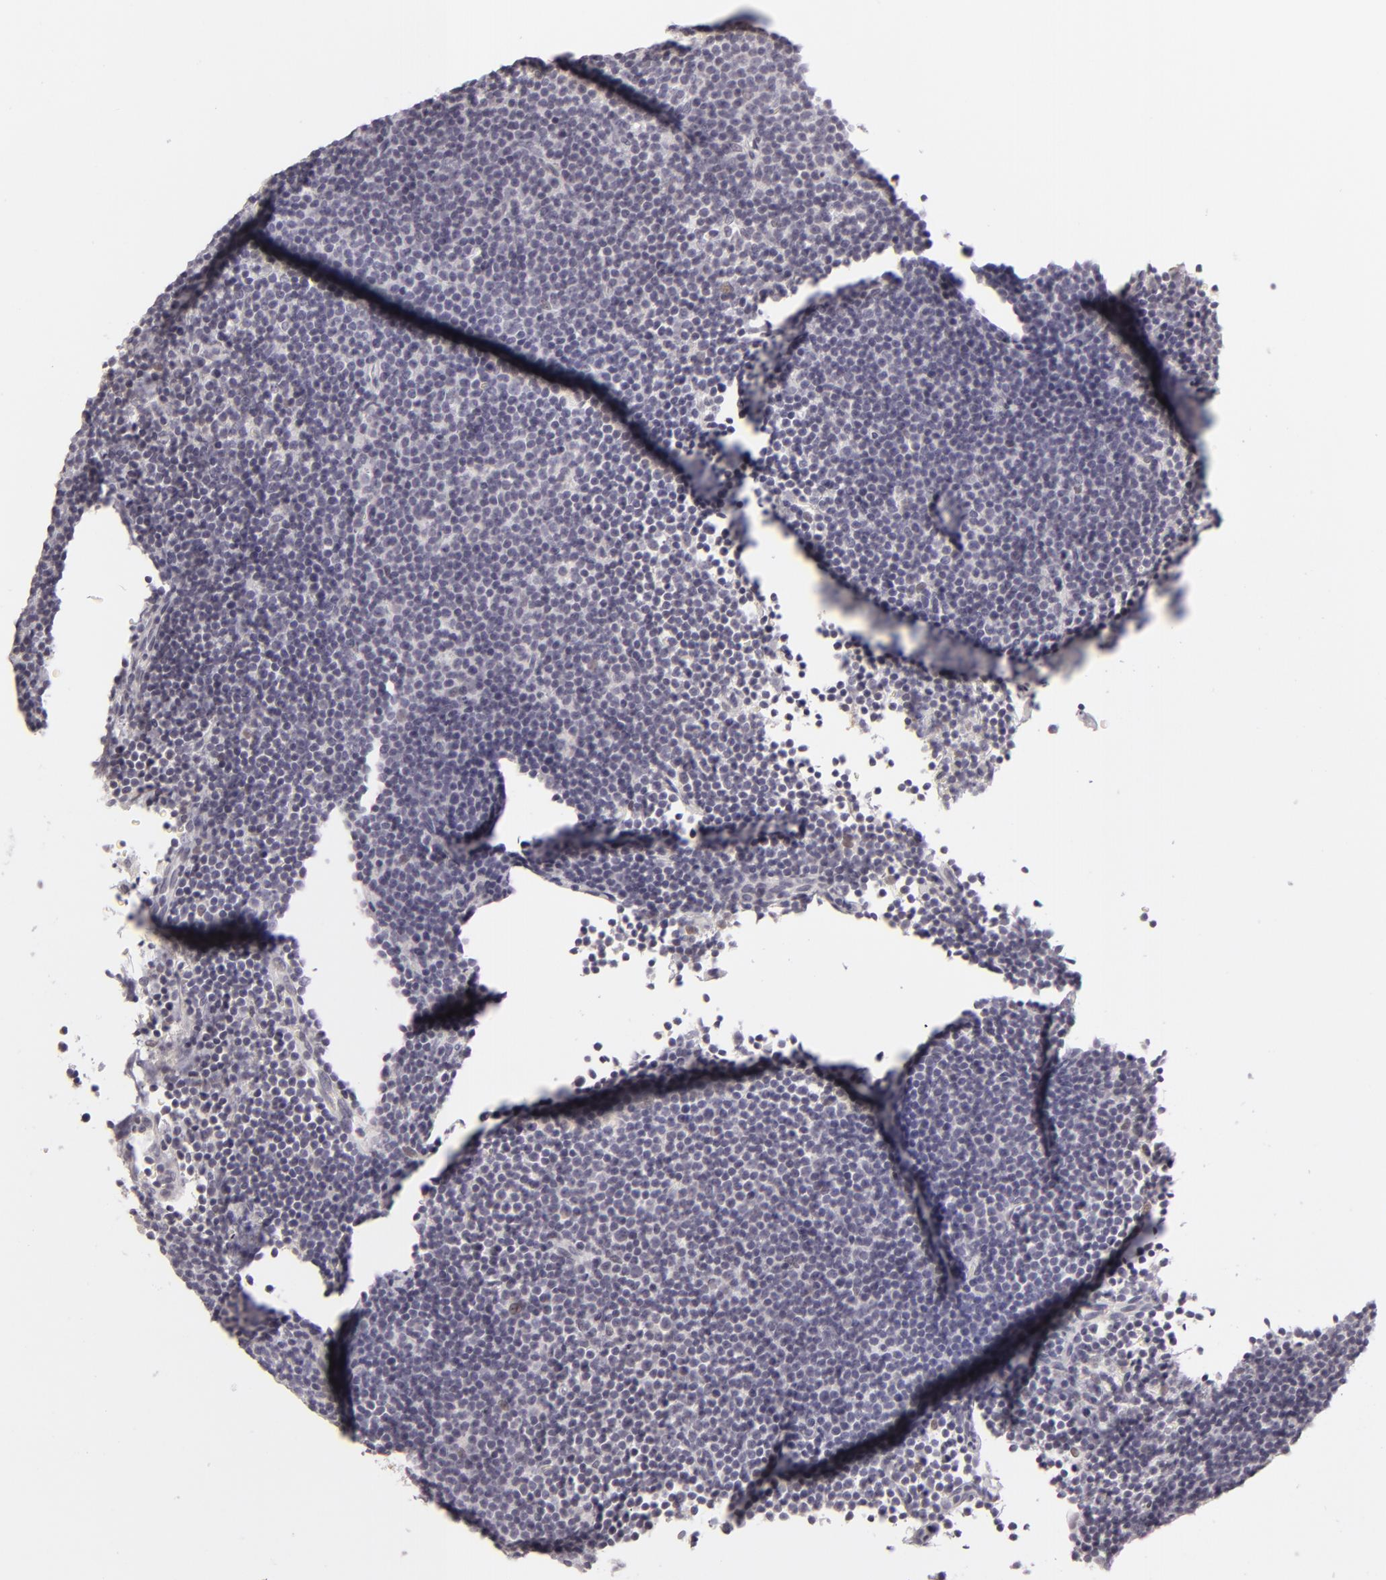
{"staining": {"intensity": "negative", "quantity": "none", "location": "none"}, "tissue": "lymphoma", "cell_type": "Tumor cells", "image_type": "cancer", "snomed": [{"axis": "morphology", "description": "Malignant lymphoma, non-Hodgkin's type, Low grade"}, {"axis": "topography", "description": "Lymph node"}], "caption": "The photomicrograph exhibits no staining of tumor cells in low-grade malignant lymphoma, non-Hodgkin's type. The staining is performed using DAB brown chromogen with nuclei counter-stained in using hematoxylin.", "gene": "SIX1", "patient": {"sex": "female", "age": 69}}